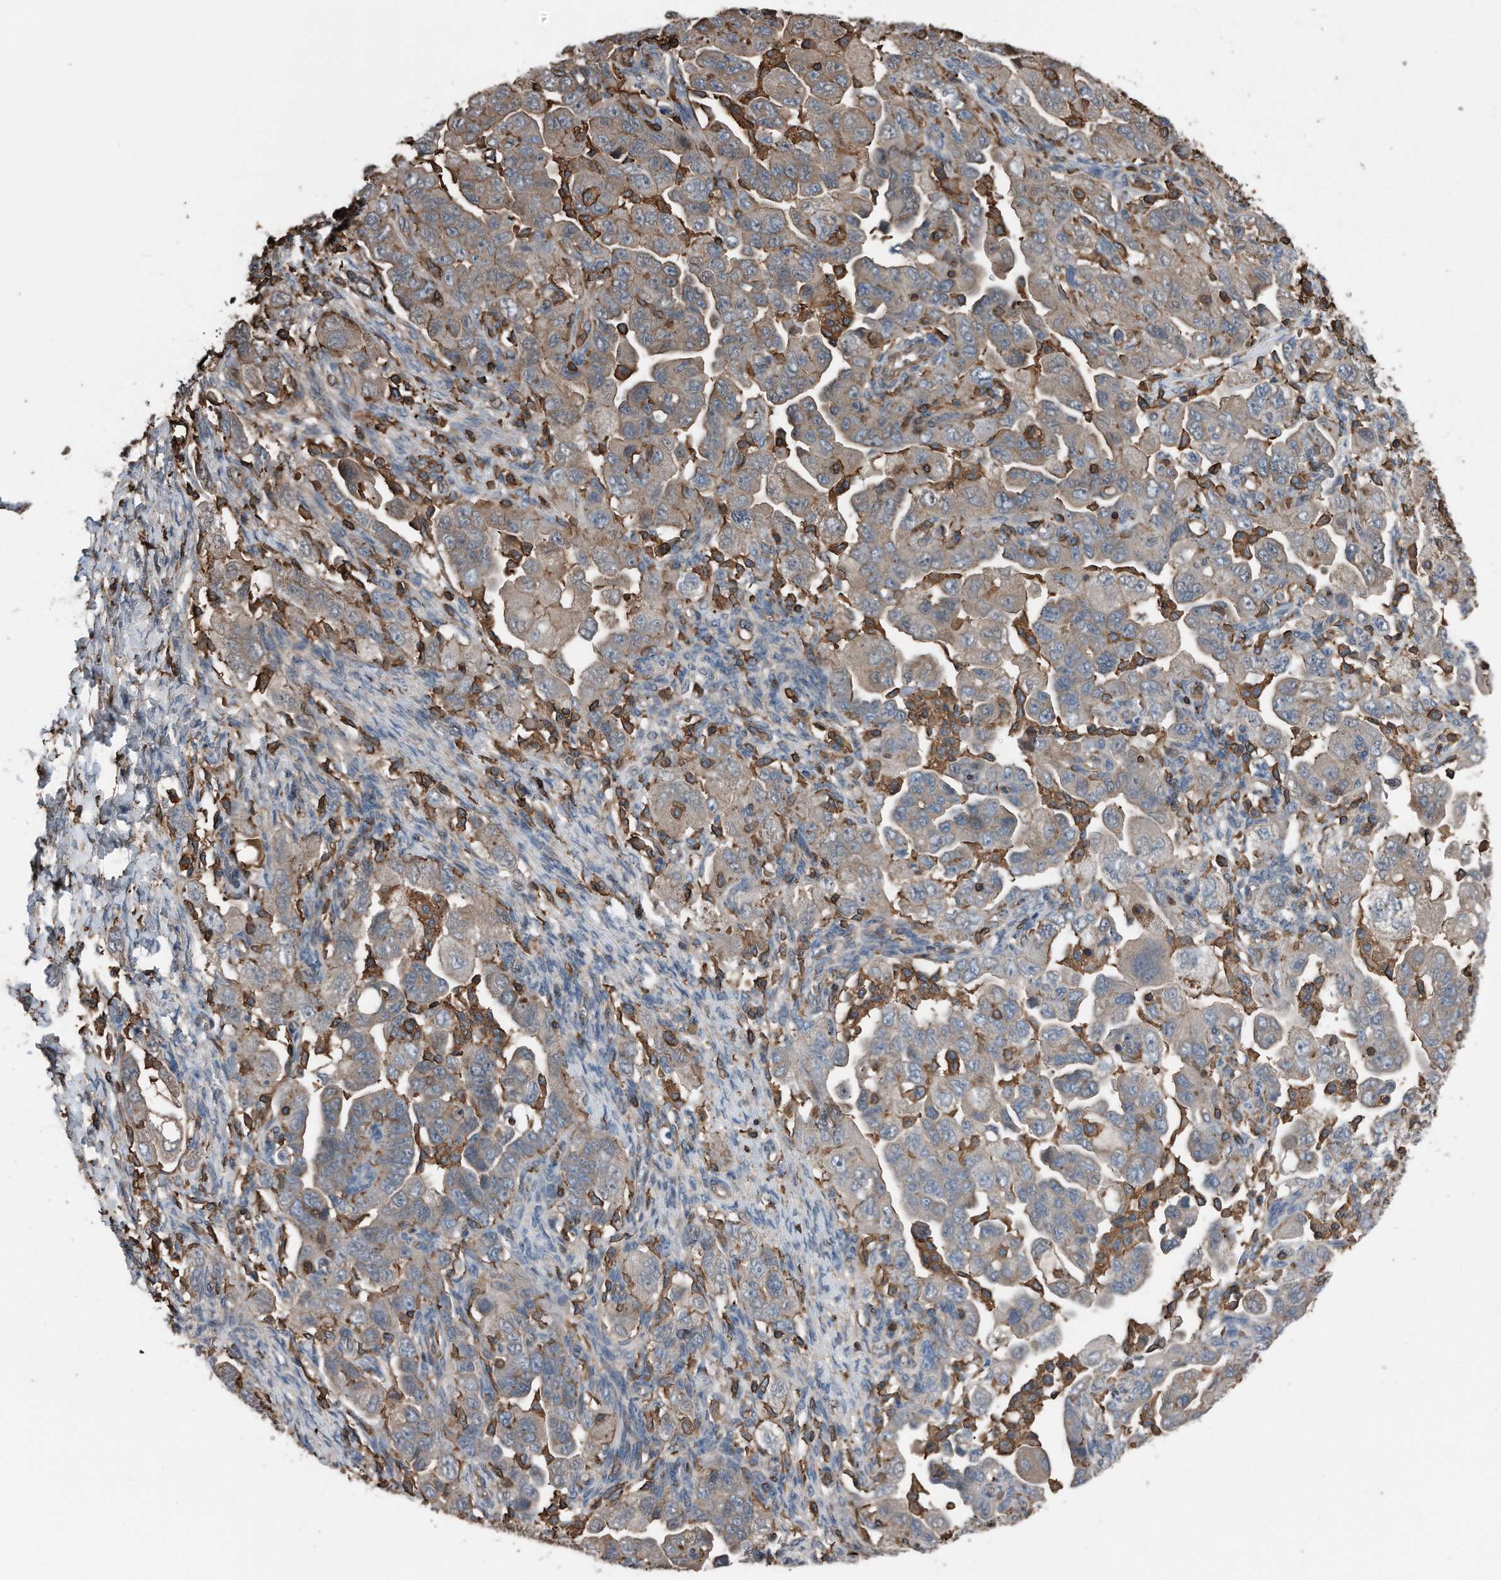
{"staining": {"intensity": "moderate", "quantity": ">75%", "location": "cytoplasmic/membranous"}, "tissue": "ovarian cancer", "cell_type": "Tumor cells", "image_type": "cancer", "snomed": [{"axis": "morphology", "description": "Carcinoma, NOS"}, {"axis": "morphology", "description": "Cystadenocarcinoma, serous, NOS"}, {"axis": "topography", "description": "Ovary"}], "caption": "DAB (3,3'-diaminobenzidine) immunohistochemical staining of human ovarian serous cystadenocarcinoma exhibits moderate cytoplasmic/membranous protein expression in approximately >75% of tumor cells.", "gene": "RSPO3", "patient": {"sex": "female", "age": 69}}